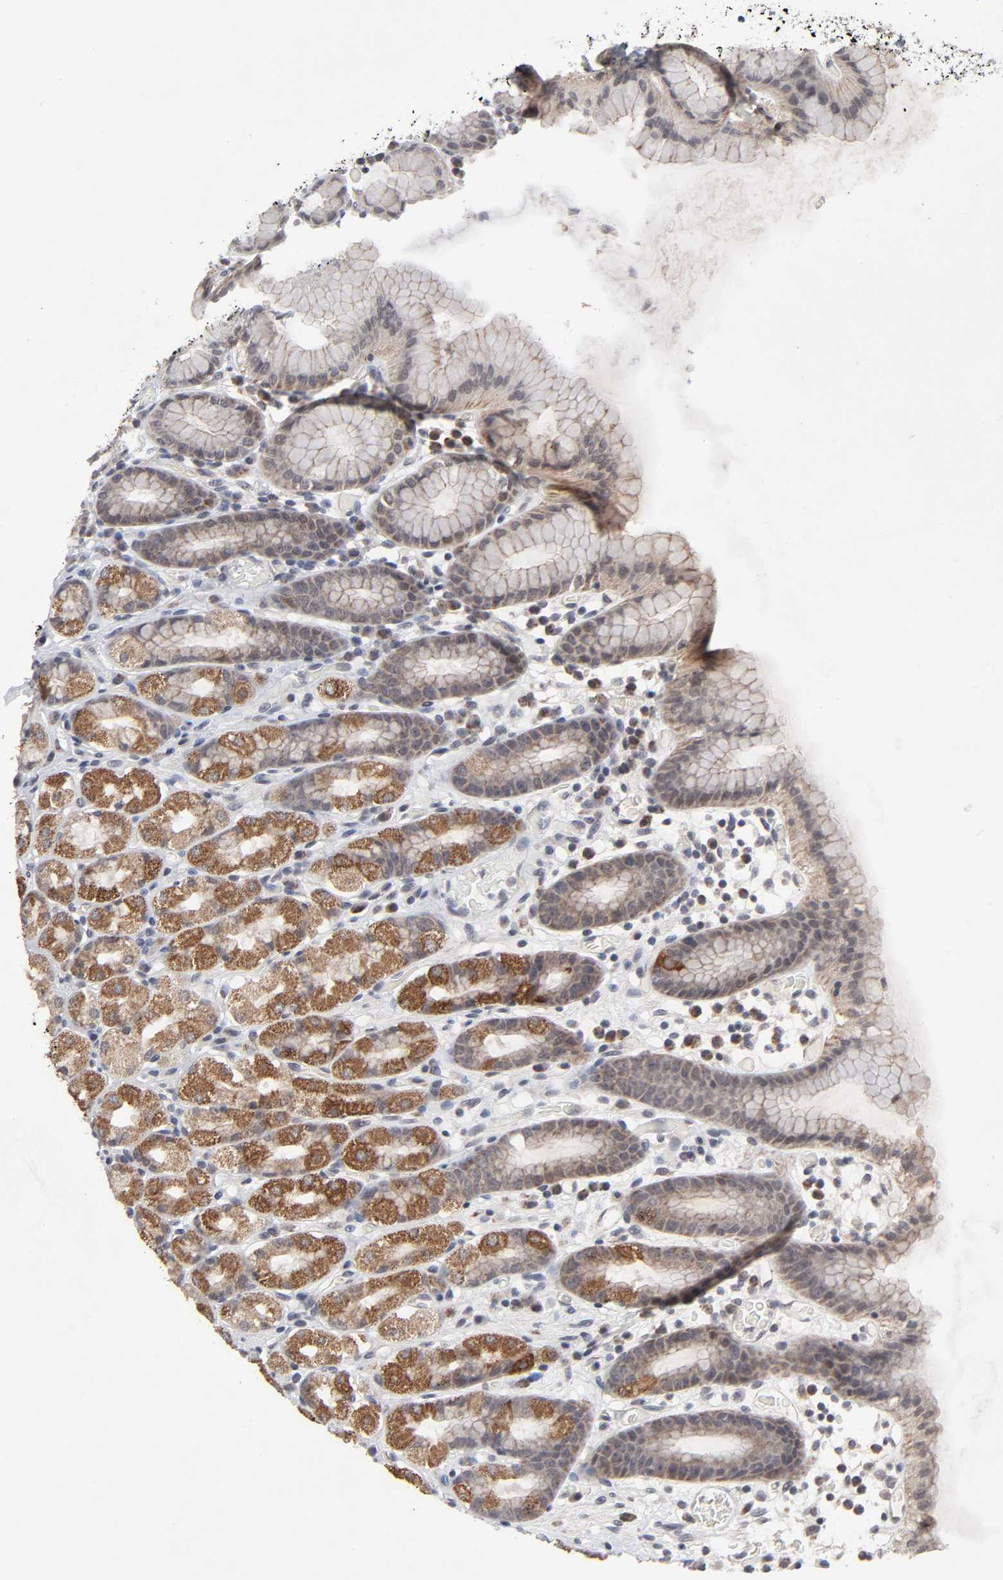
{"staining": {"intensity": "strong", "quantity": ">75%", "location": "cytoplasmic/membranous"}, "tissue": "stomach", "cell_type": "Glandular cells", "image_type": "normal", "snomed": [{"axis": "morphology", "description": "Normal tissue, NOS"}, {"axis": "topography", "description": "Stomach, upper"}], "caption": "Immunohistochemical staining of benign human stomach reveals high levels of strong cytoplasmic/membranous staining in approximately >75% of glandular cells.", "gene": "AUH", "patient": {"sex": "male", "age": 68}}